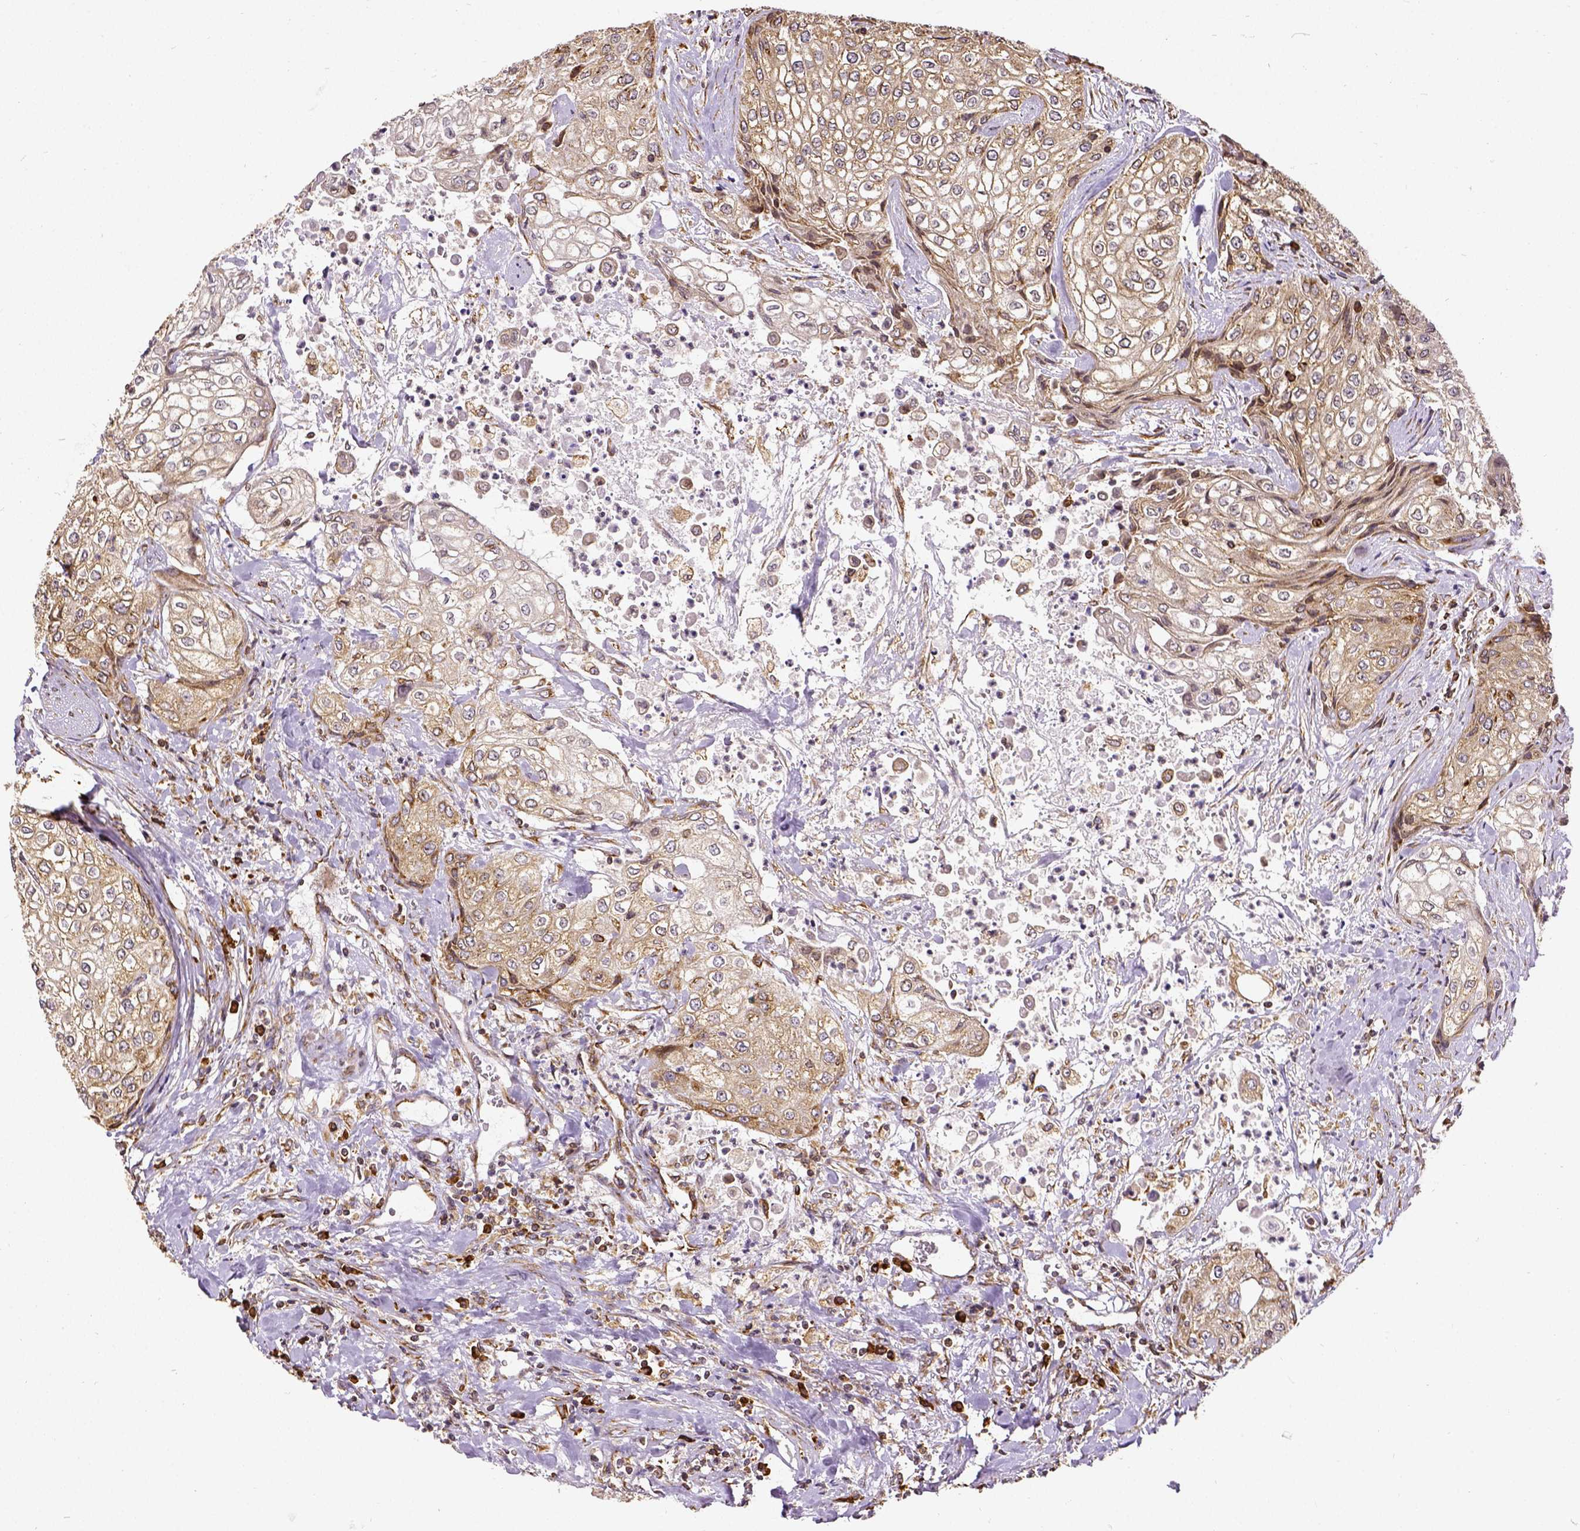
{"staining": {"intensity": "moderate", "quantity": ">75%", "location": "cytoplasmic/membranous"}, "tissue": "urothelial cancer", "cell_type": "Tumor cells", "image_type": "cancer", "snomed": [{"axis": "morphology", "description": "Urothelial carcinoma, High grade"}, {"axis": "topography", "description": "Urinary bladder"}], "caption": "Moderate cytoplasmic/membranous protein positivity is seen in approximately >75% of tumor cells in high-grade urothelial carcinoma. Nuclei are stained in blue.", "gene": "MTDH", "patient": {"sex": "male", "age": 62}}